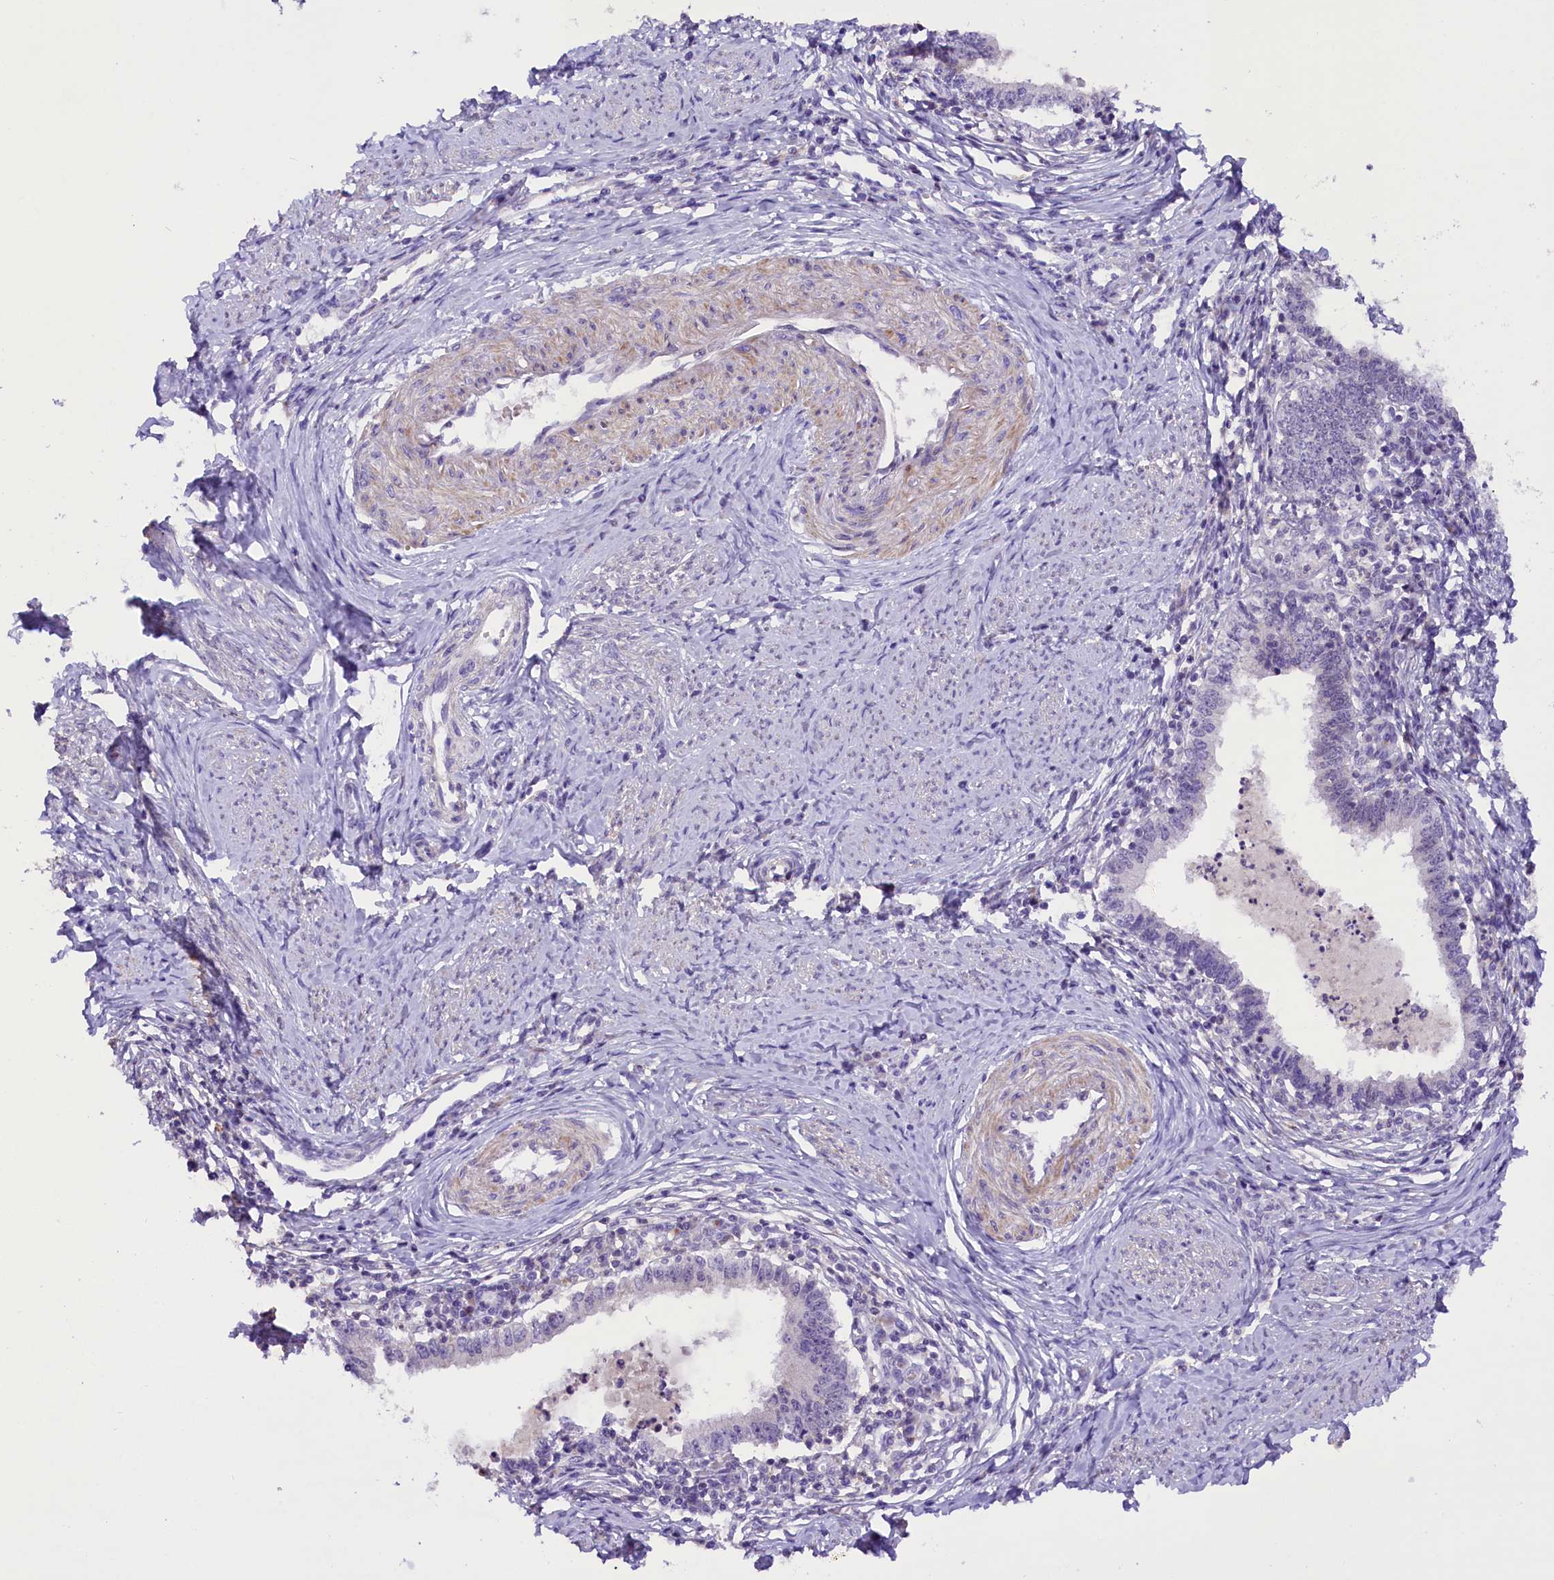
{"staining": {"intensity": "negative", "quantity": "none", "location": "none"}, "tissue": "cervical cancer", "cell_type": "Tumor cells", "image_type": "cancer", "snomed": [{"axis": "morphology", "description": "Adenocarcinoma, NOS"}, {"axis": "topography", "description": "Cervix"}], "caption": "Cervical cancer stained for a protein using immunohistochemistry reveals no expression tumor cells.", "gene": "MEX3B", "patient": {"sex": "female", "age": 36}}